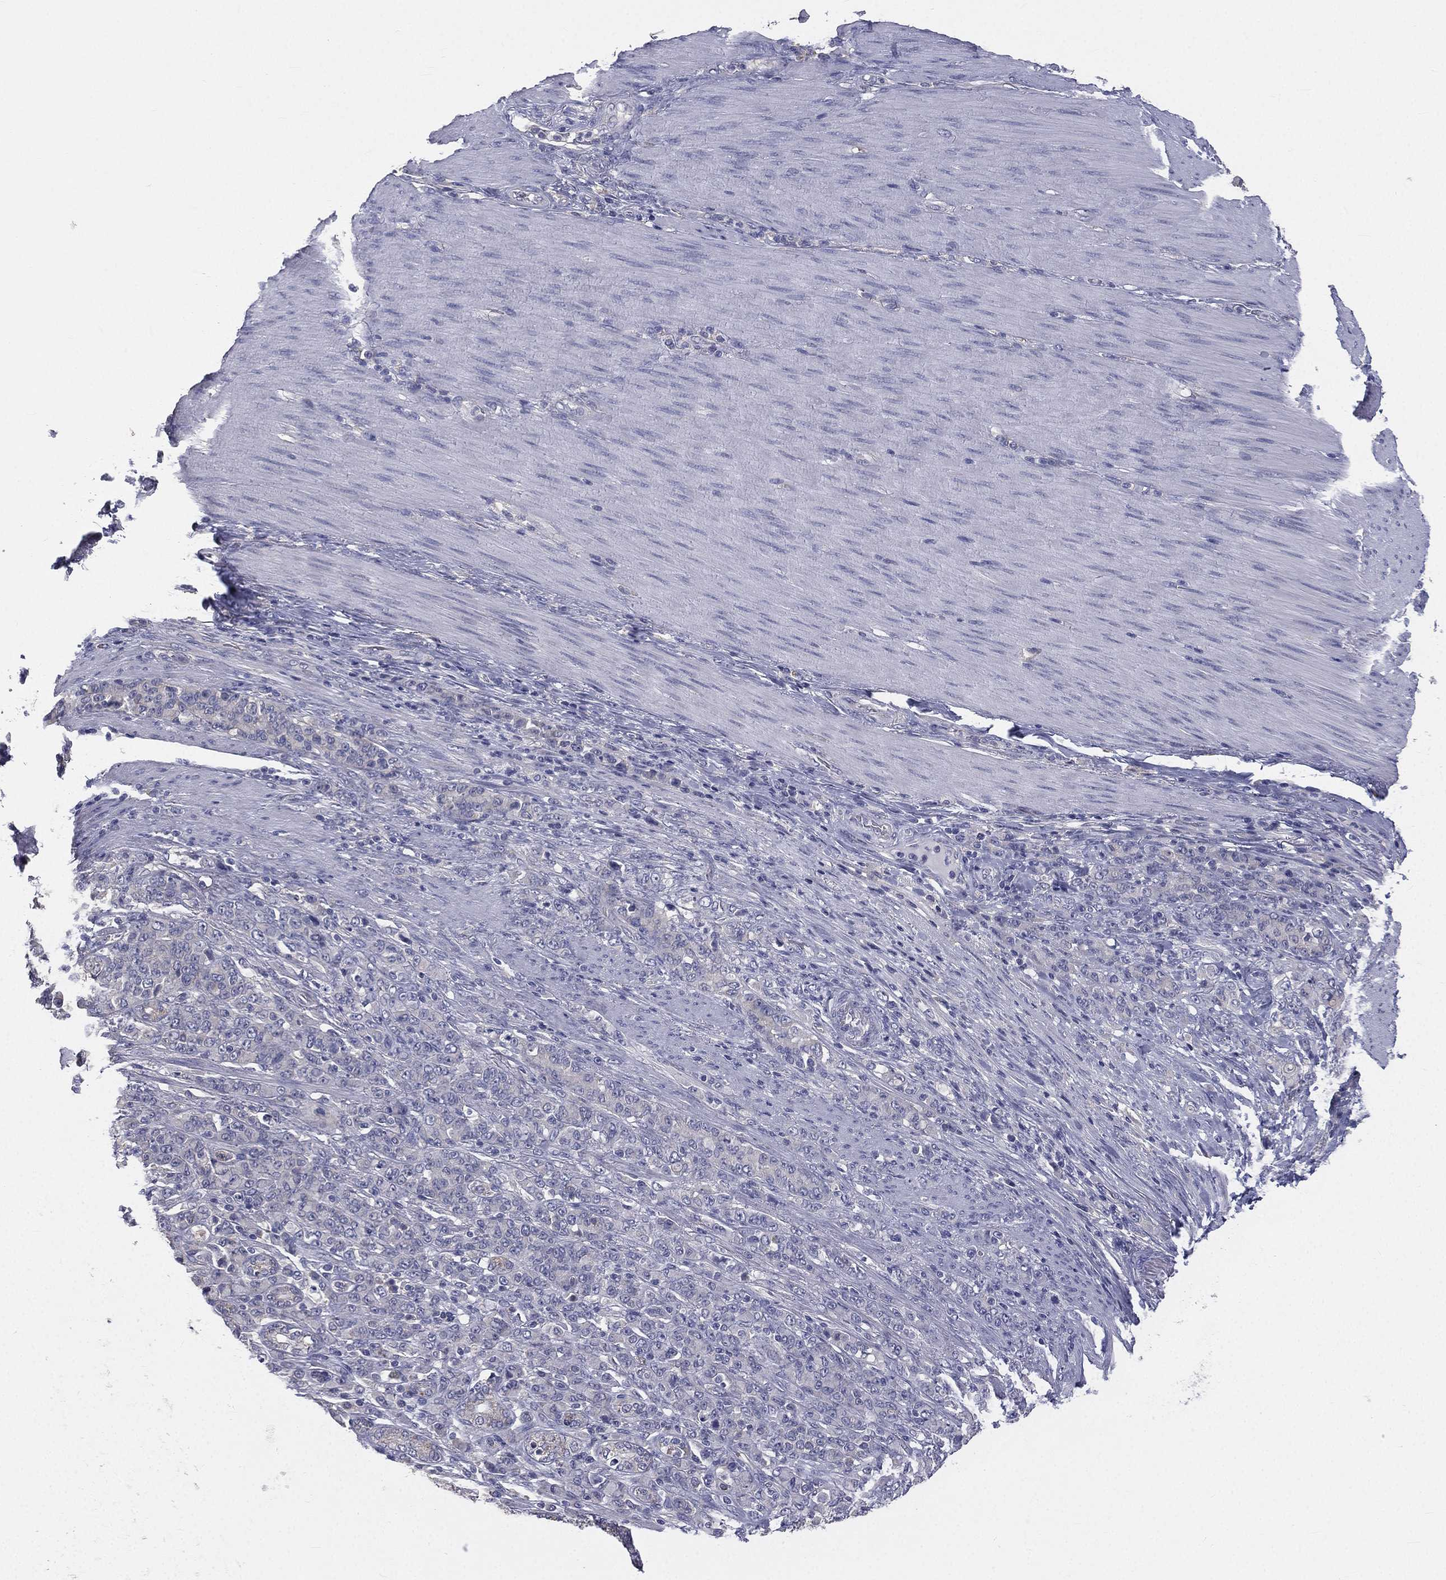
{"staining": {"intensity": "negative", "quantity": "none", "location": "none"}, "tissue": "stomach cancer", "cell_type": "Tumor cells", "image_type": "cancer", "snomed": [{"axis": "morphology", "description": "Normal tissue, NOS"}, {"axis": "morphology", "description": "Adenocarcinoma, NOS"}, {"axis": "topography", "description": "Stomach"}], "caption": "An immunohistochemistry micrograph of stomach cancer (adenocarcinoma) is shown. There is no staining in tumor cells of stomach cancer (adenocarcinoma).", "gene": "MUC13", "patient": {"sex": "female", "age": 79}}